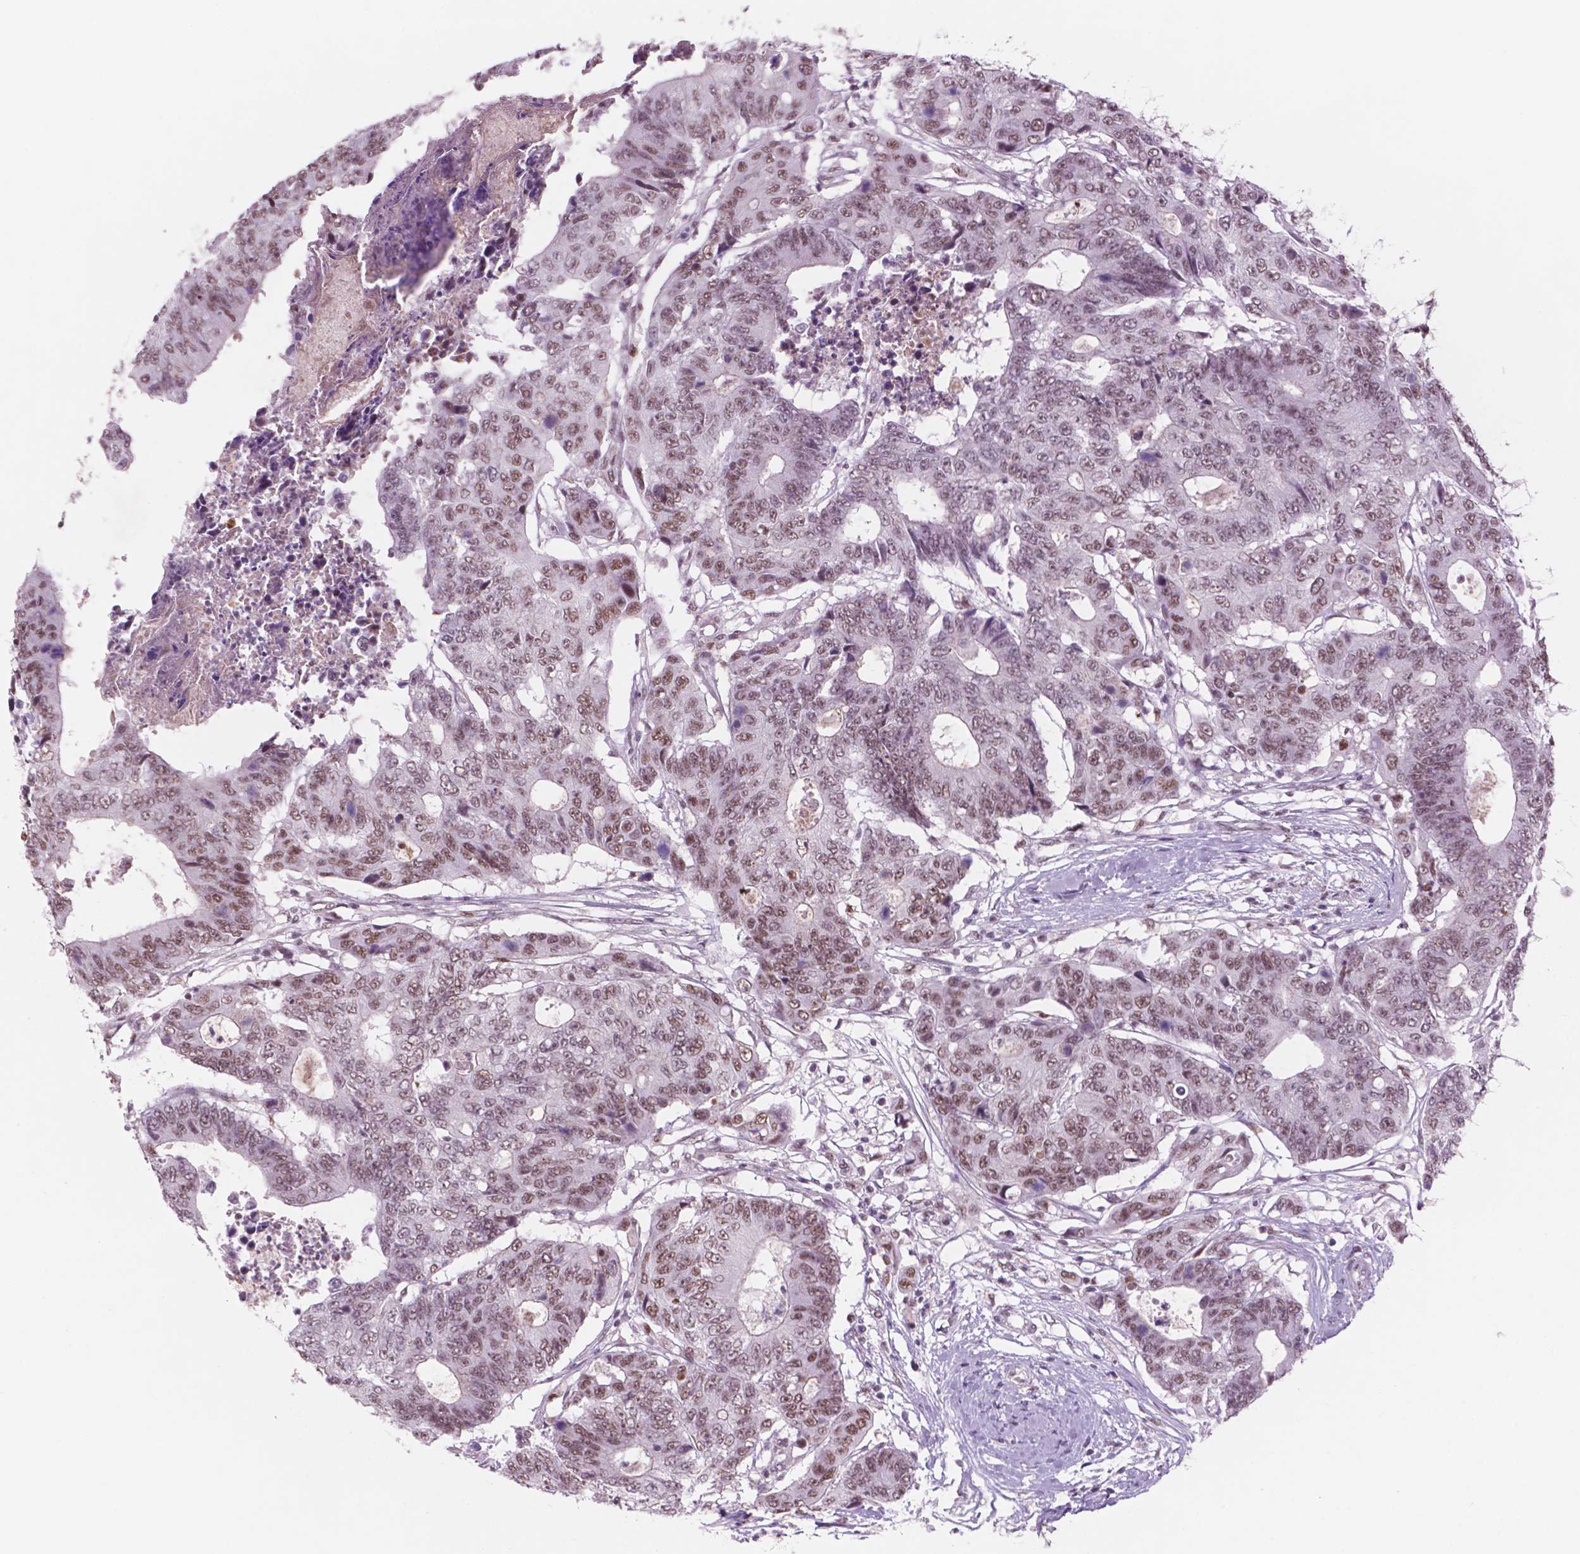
{"staining": {"intensity": "weak", "quantity": ">75%", "location": "nuclear"}, "tissue": "colorectal cancer", "cell_type": "Tumor cells", "image_type": "cancer", "snomed": [{"axis": "morphology", "description": "Adenocarcinoma, NOS"}, {"axis": "topography", "description": "Colon"}], "caption": "Immunohistochemical staining of adenocarcinoma (colorectal) shows weak nuclear protein positivity in about >75% of tumor cells.", "gene": "CTR9", "patient": {"sex": "female", "age": 48}}